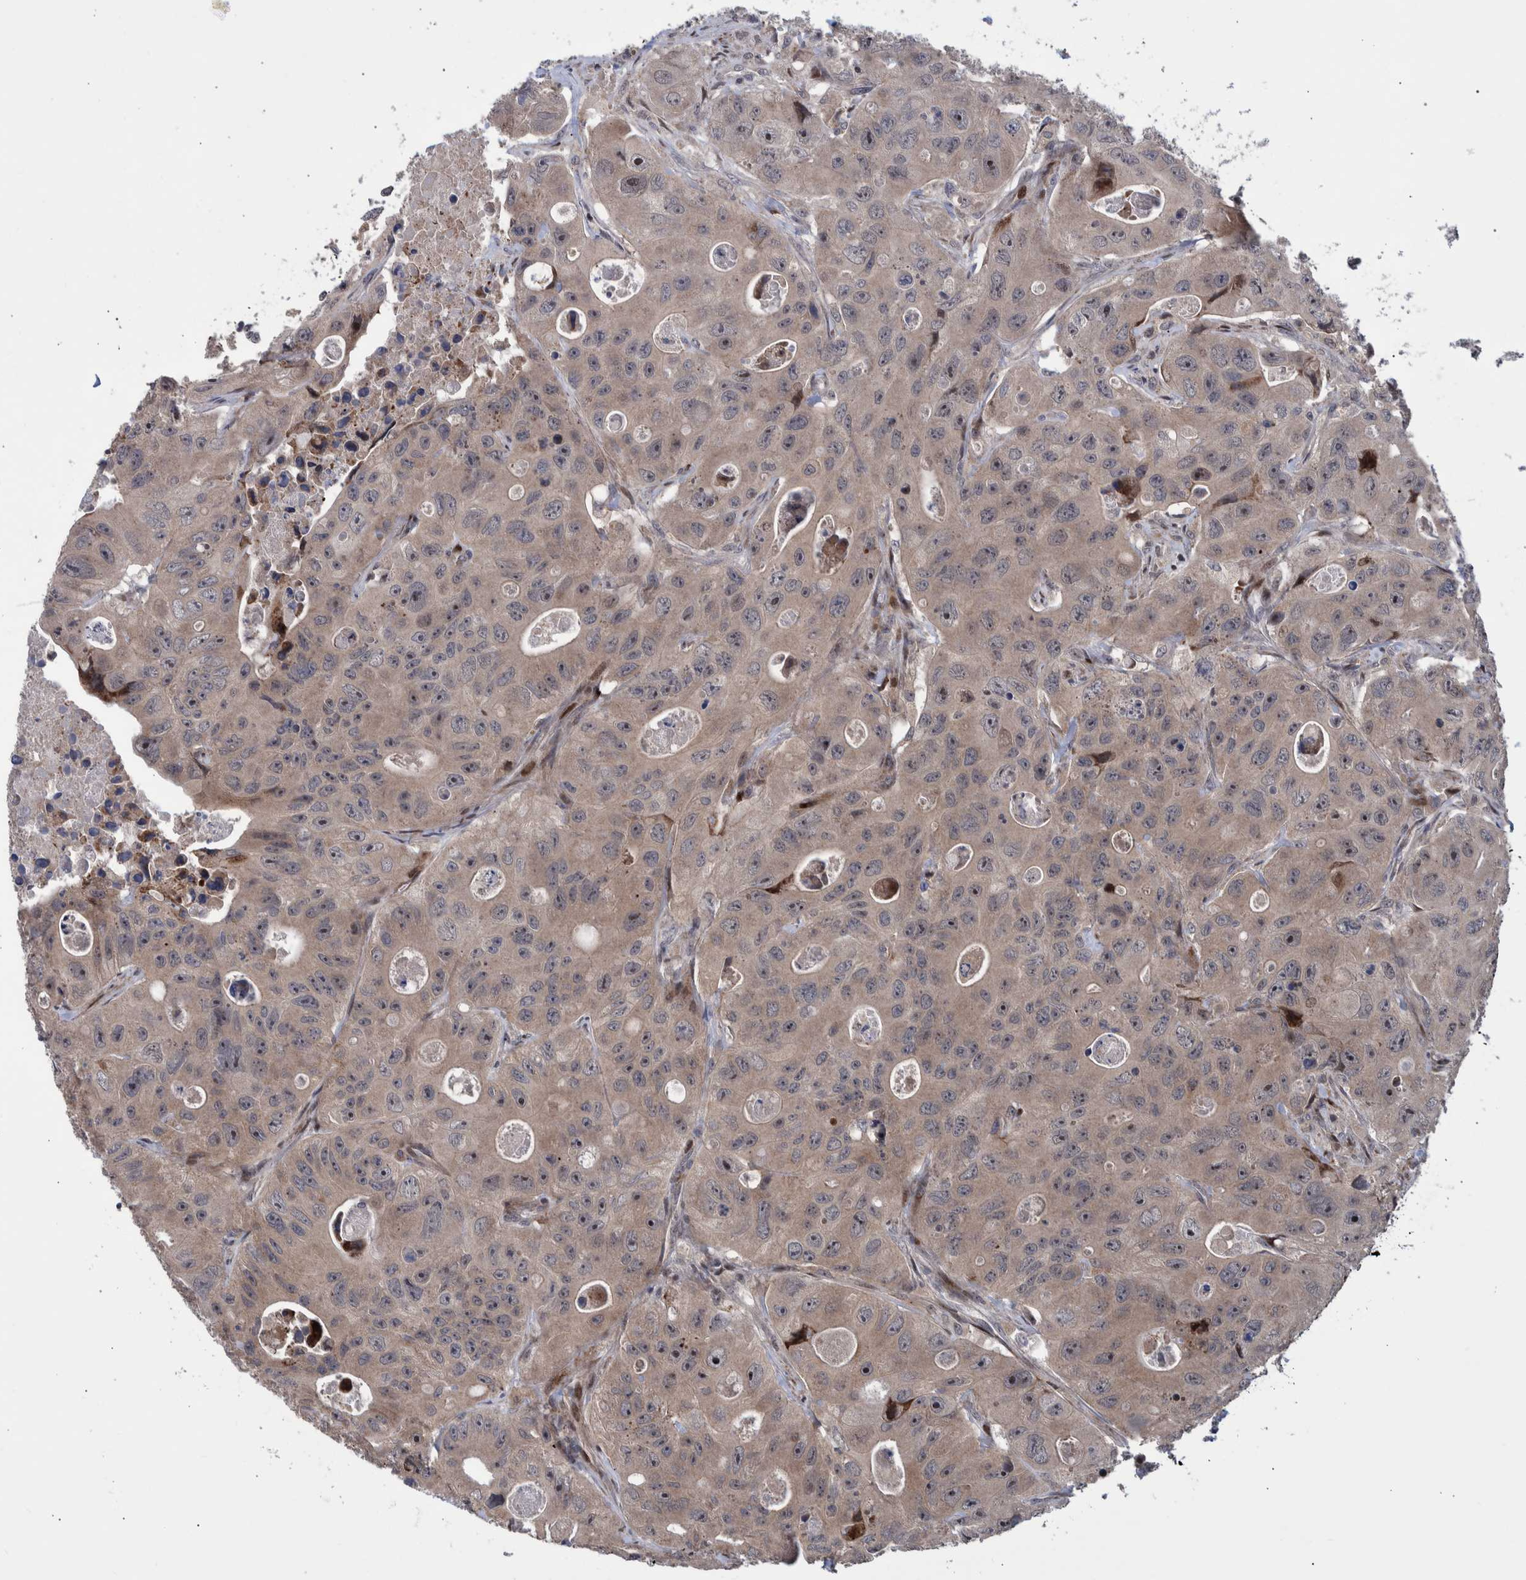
{"staining": {"intensity": "weak", "quantity": ">75%", "location": "cytoplasmic/membranous"}, "tissue": "colorectal cancer", "cell_type": "Tumor cells", "image_type": "cancer", "snomed": [{"axis": "morphology", "description": "Adenocarcinoma, NOS"}, {"axis": "topography", "description": "Colon"}], "caption": "Protein staining by immunohistochemistry (IHC) displays weak cytoplasmic/membranous expression in approximately >75% of tumor cells in colorectal cancer (adenocarcinoma).", "gene": "SHISA6", "patient": {"sex": "female", "age": 46}}